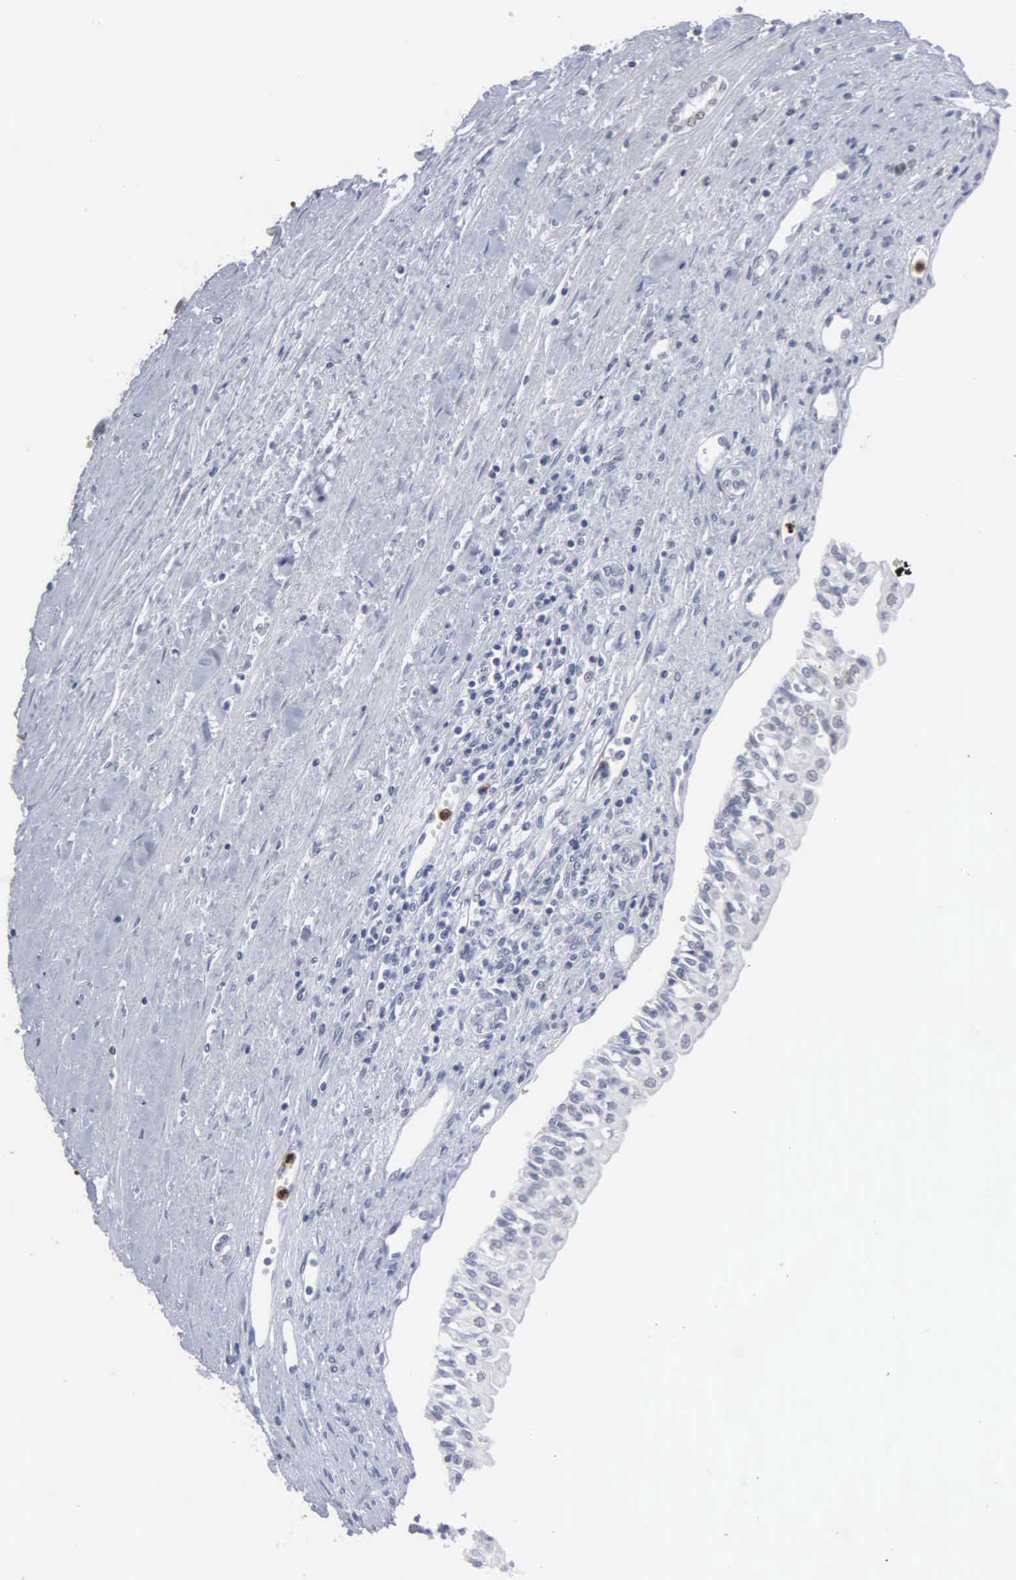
{"staining": {"intensity": "negative", "quantity": "none", "location": "none"}, "tissue": "renal cancer", "cell_type": "Tumor cells", "image_type": "cancer", "snomed": [{"axis": "morphology", "description": "Adenocarcinoma, NOS"}, {"axis": "topography", "description": "Kidney"}], "caption": "DAB immunohistochemical staining of human renal cancer exhibits no significant positivity in tumor cells.", "gene": "SPIN3", "patient": {"sex": "male", "age": 56}}